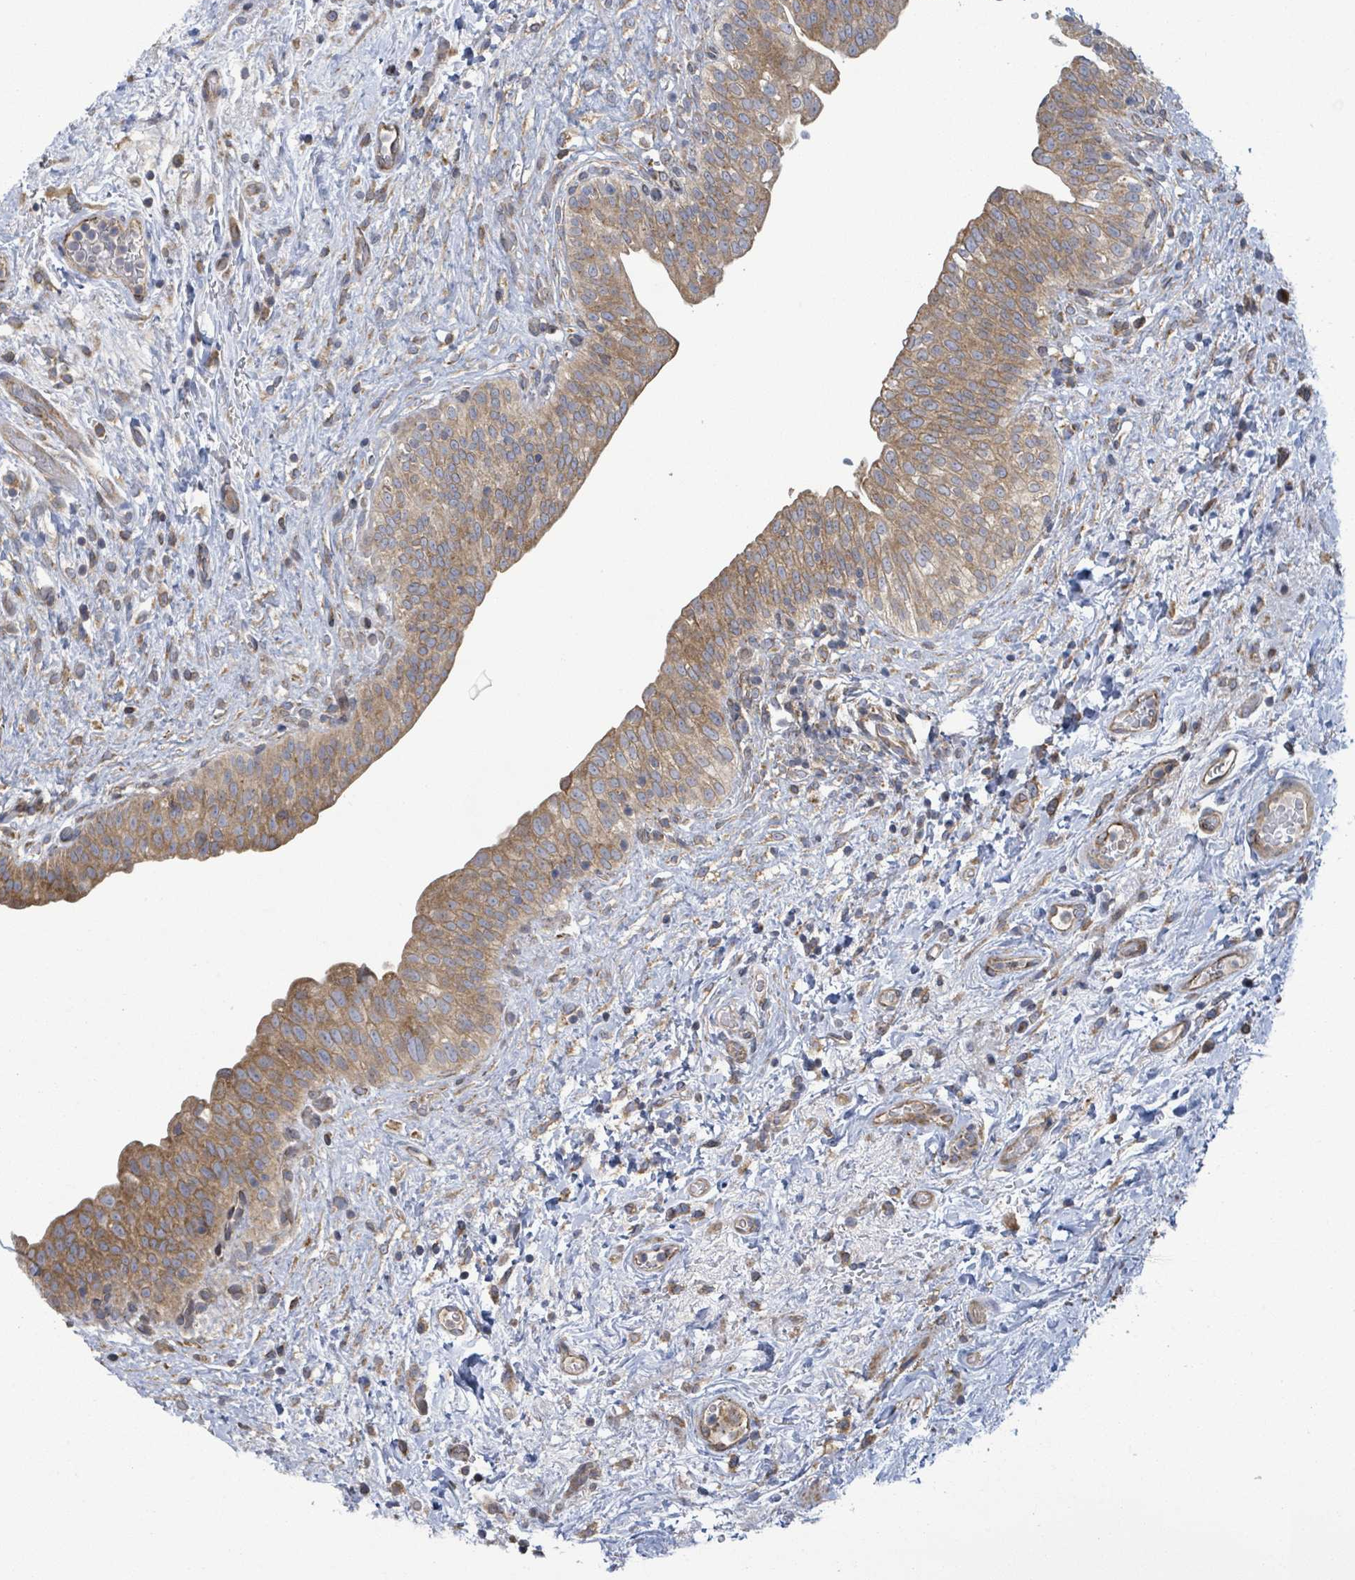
{"staining": {"intensity": "moderate", "quantity": ">75%", "location": "cytoplasmic/membranous"}, "tissue": "urinary bladder", "cell_type": "Urothelial cells", "image_type": "normal", "snomed": [{"axis": "morphology", "description": "Normal tissue, NOS"}, {"axis": "topography", "description": "Urinary bladder"}], "caption": "Immunohistochemical staining of unremarkable human urinary bladder reveals medium levels of moderate cytoplasmic/membranous positivity in about >75% of urothelial cells.", "gene": "NOMO1", "patient": {"sex": "male", "age": 69}}